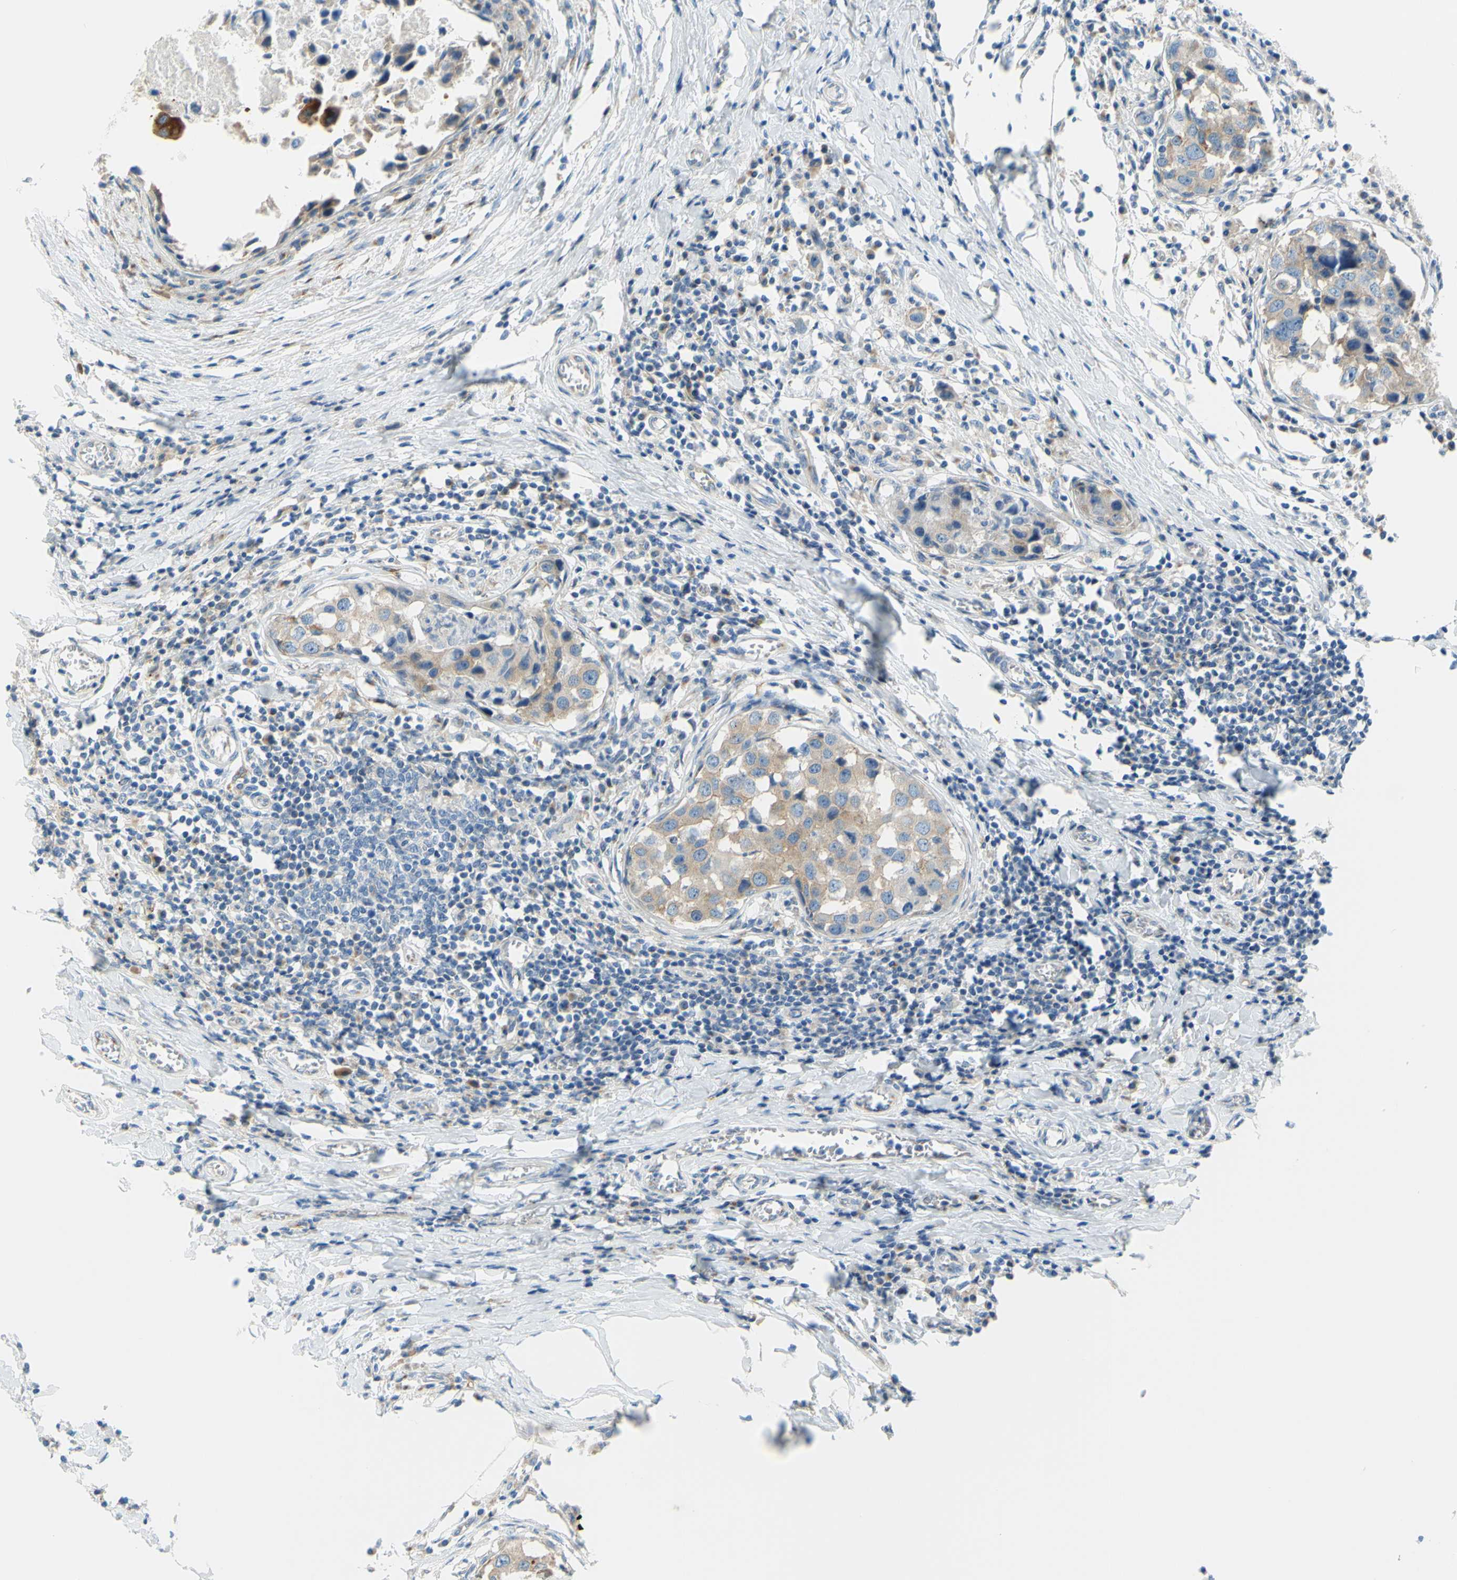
{"staining": {"intensity": "moderate", "quantity": ">75%", "location": "cytoplasmic/membranous"}, "tissue": "breast cancer", "cell_type": "Tumor cells", "image_type": "cancer", "snomed": [{"axis": "morphology", "description": "Duct carcinoma"}, {"axis": "topography", "description": "Breast"}], "caption": "This is an image of immunohistochemistry staining of invasive ductal carcinoma (breast), which shows moderate positivity in the cytoplasmic/membranous of tumor cells.", "gene": "FRMD4B", "patient": {"sex": "female", "age": 27}}